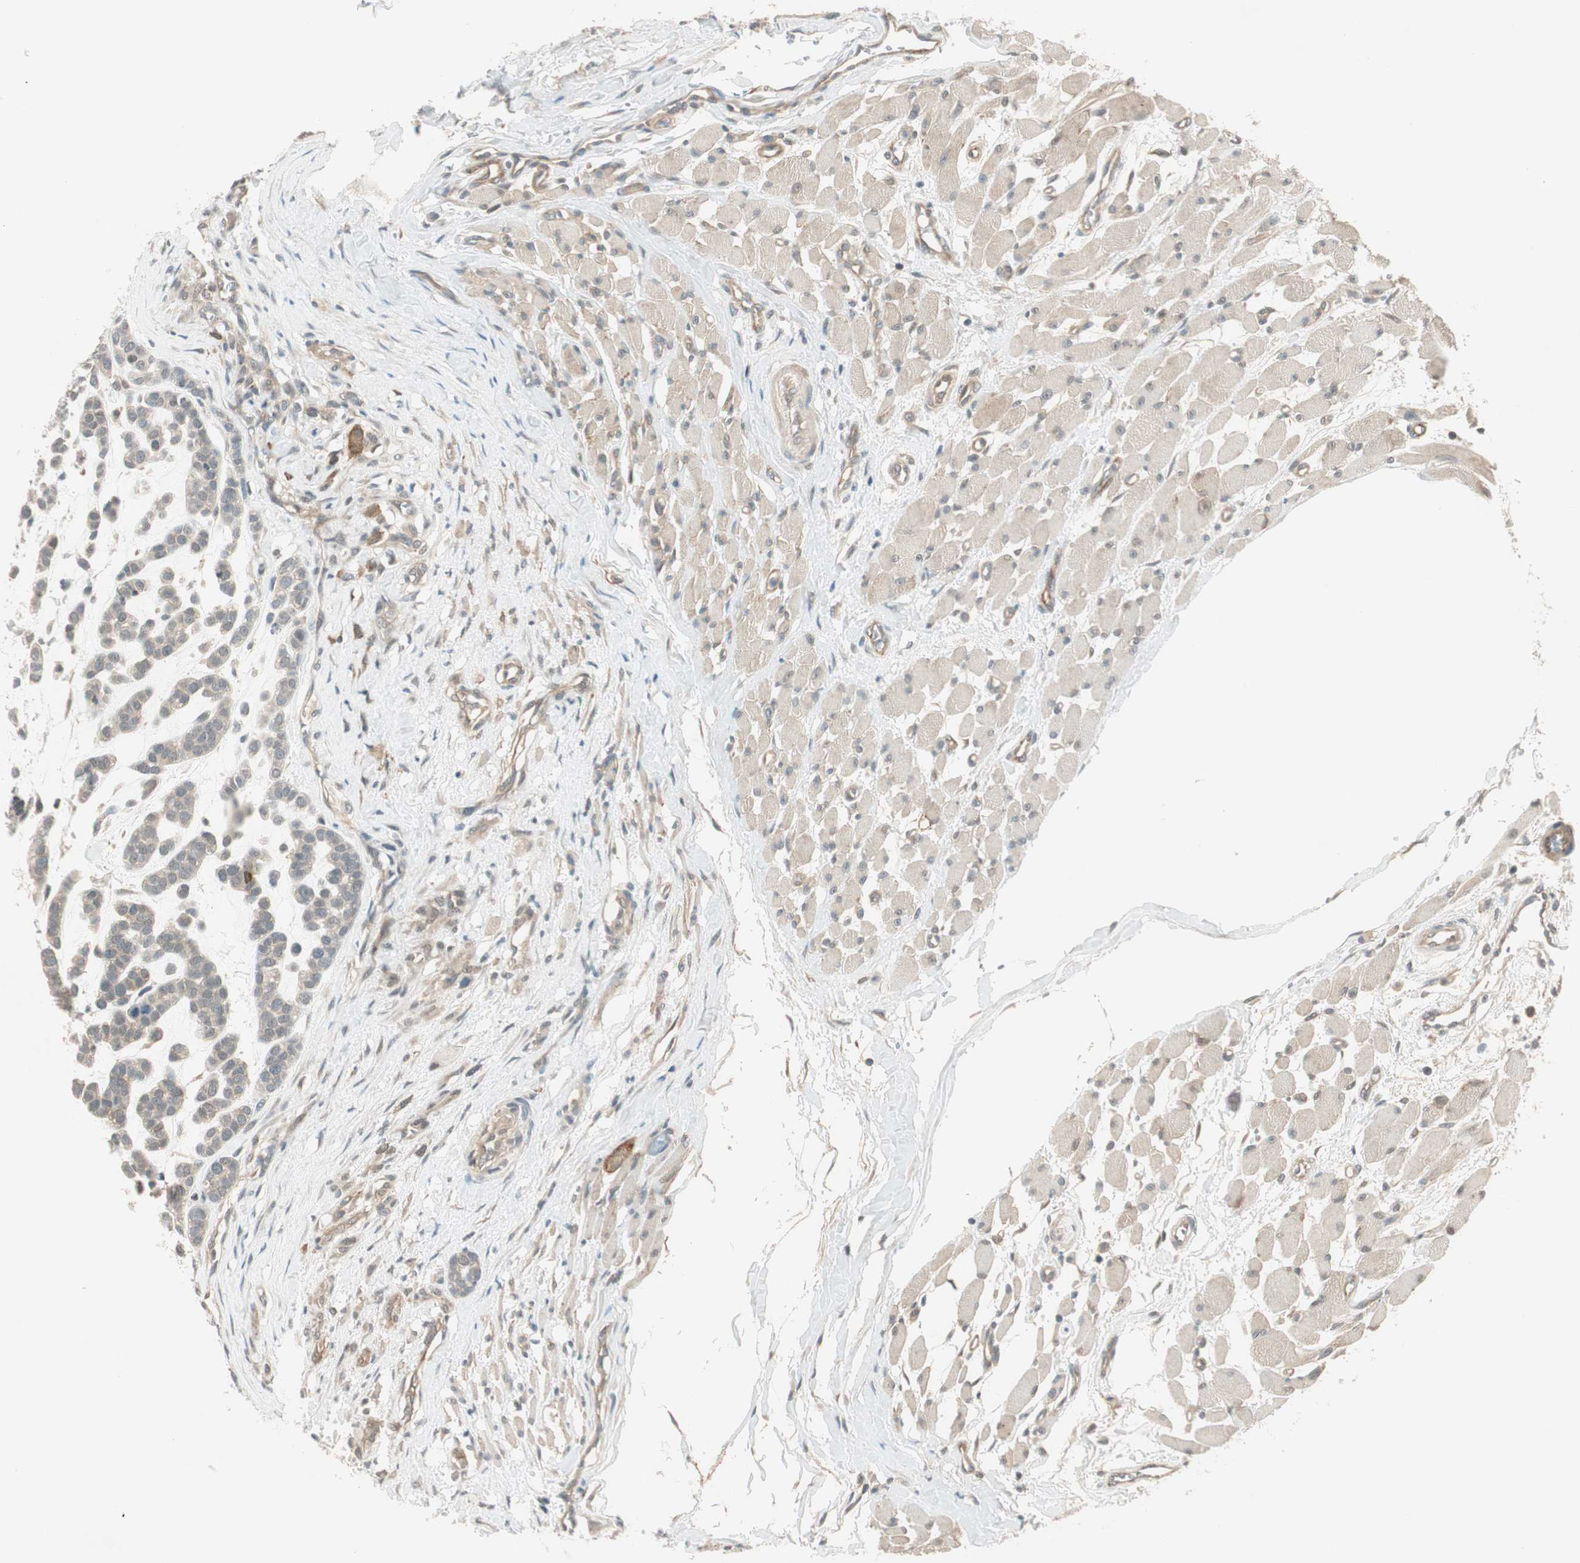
{"staining": {"intensity": "weak", "quantity": "25%-75%", "location": "cytoplasmic/membranous"}, "tissue": "head and neck cancer", "cell_type": "Tumor cells", "image_type": "cancer", "snomed": [{"axis": "morphology", "description": "Adenocarcinoma, NOS"}, {"axis": "morphology", "description": "Adenoma, NOS"}, {"axis": "topography", "description": "Head-Neck"}], "caption": "Immunohistochemistry (IHC) of human head and neck cancer (adenocarcinoma) shows low levels of weak cytoplasmic/membranous staining in about 25%-75% of tumor cells.", "gene": "PSMD8", "patient": {"sex": "female", "age": 55}}